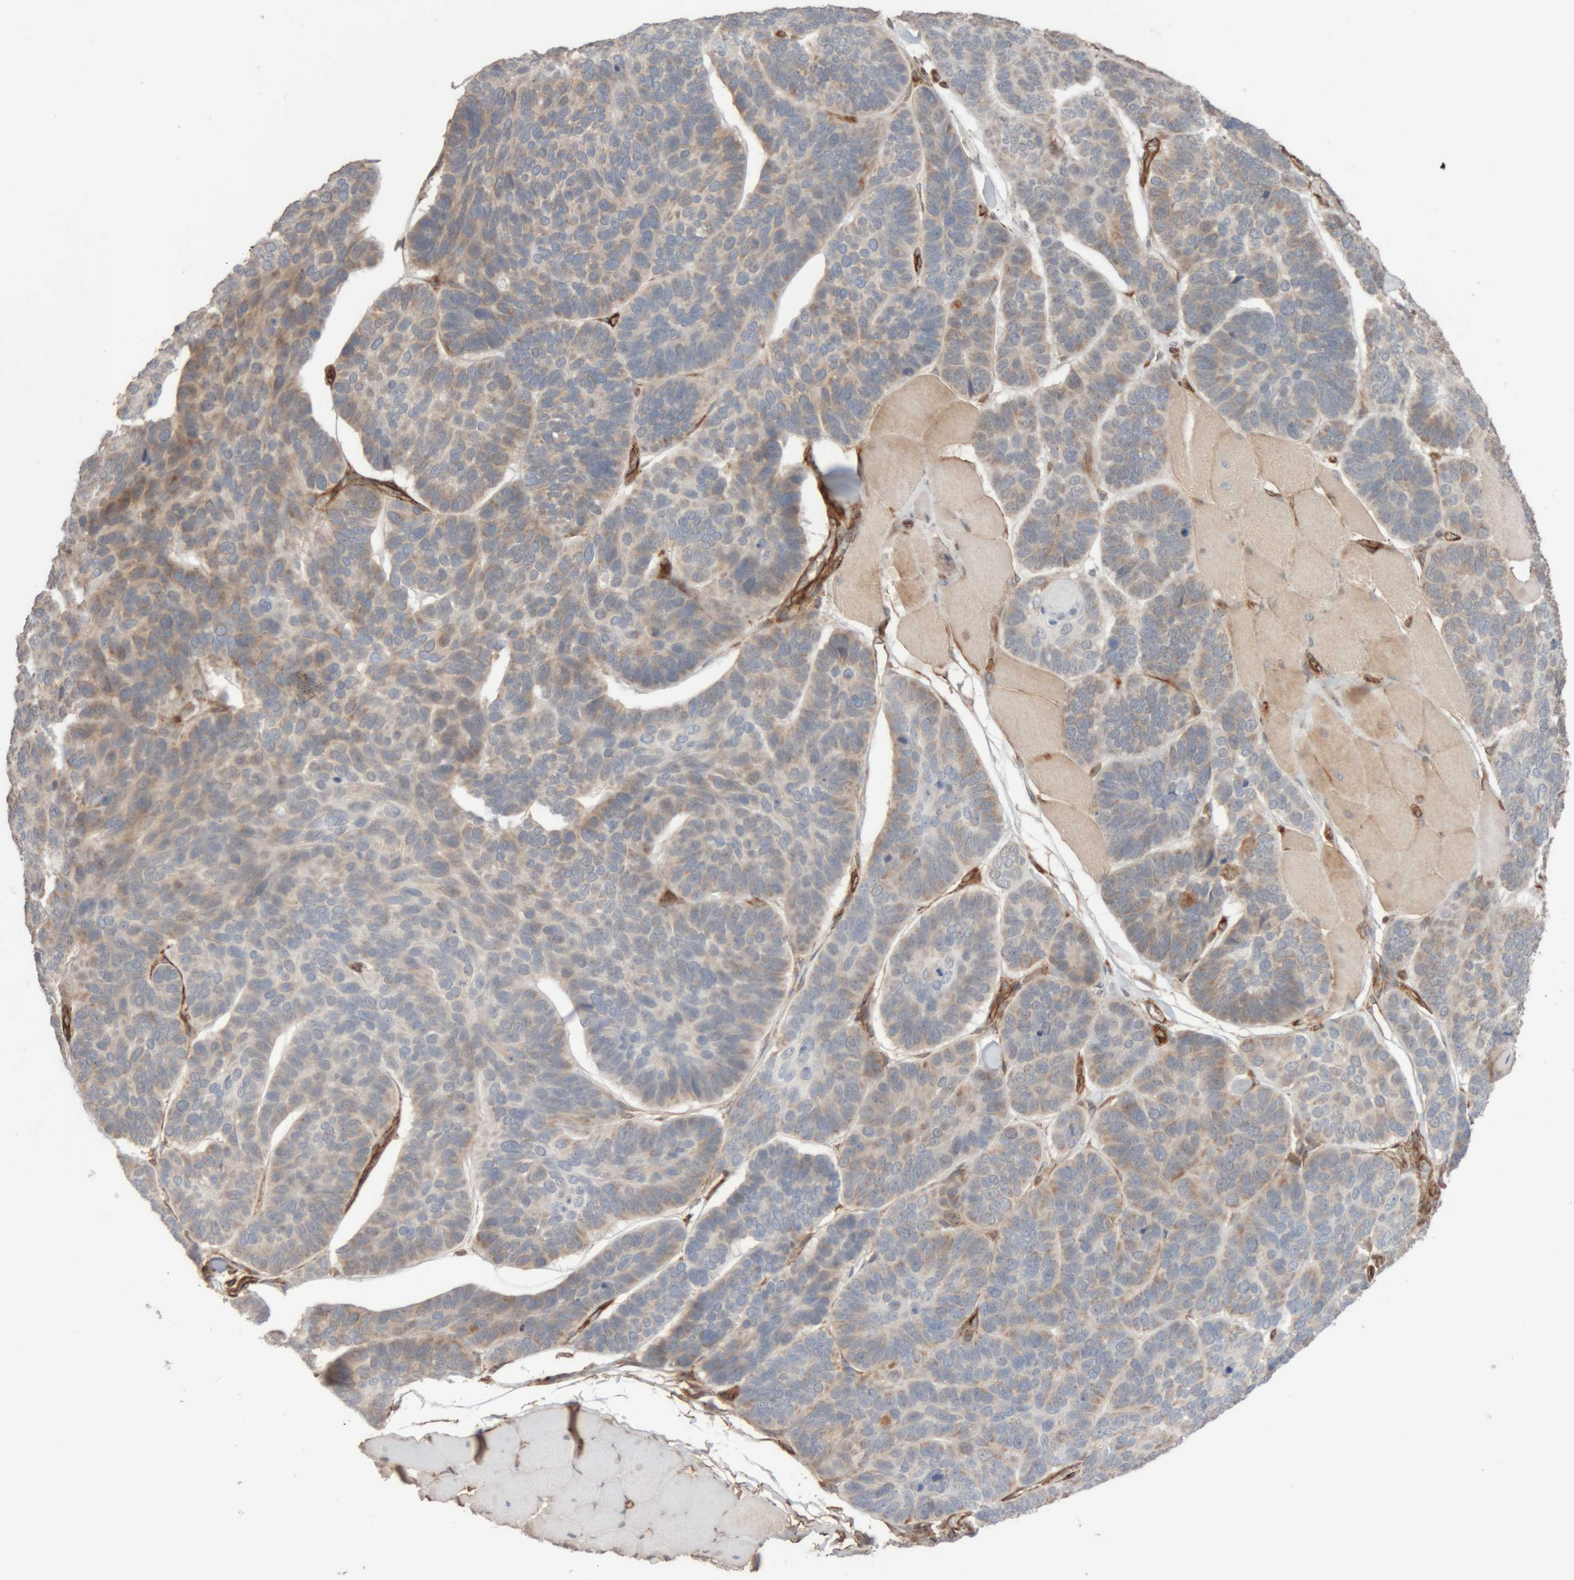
{"staining": {"intensity": "weak", "quantity": "<25%", "location": "cytoplasmic/membranous"}, "tissue": "skin cancer", "cell_type": "Tumor cells", "image_type": "cancer", "snomed": [{"axis": "morphology", "description": "Basal cell carcinoma"}, {"axis": "topography", "description": "Skin"}], "caption": "There is no significant positivity in tumor cells of skin basal cell carcinoma.", "gene": "RAB32", "patient": {"sex": "male", "age": 62}}